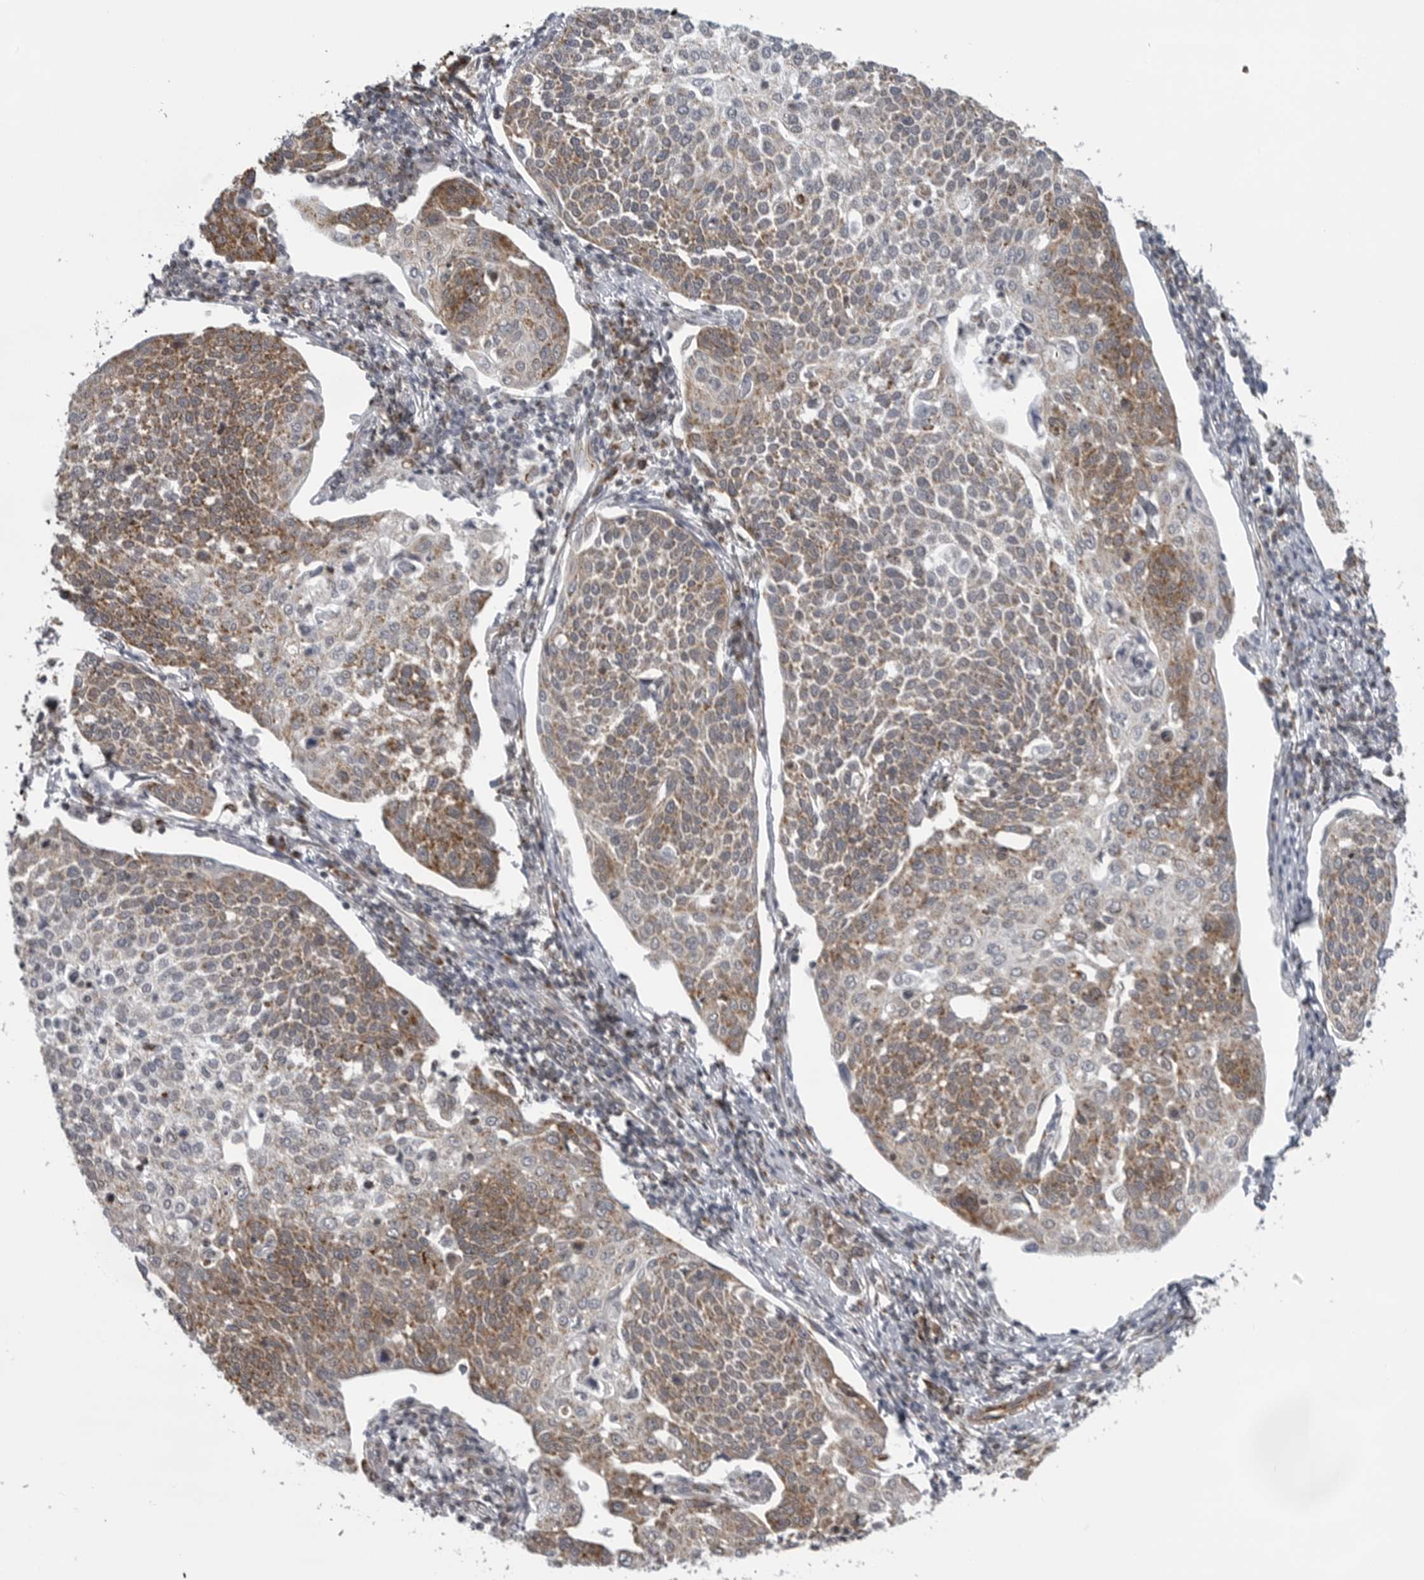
{"staining": {"intensity": "moderate", "quantity": ">75%", "location": "cytoplasmic/membranous"}, "tissue": "cervical cancer", "cell_type": "Tumor cells", "image_type": "cancer", "snomed": [{"axis": "morphology", "description": "Squamous cell carcinoma, NOS"}, {"axis": "topography", "description": "Cervix"}], "caption": "Protein staining of cervical cancer (squamous cell carcinoma) tissue reveals moderate cytoplasmic/membranous staining in approximately >75% of tumor cells. The protein of interest is stained brown, and the nuclei are stained in blue (DAB IHC with brightfield microscopy, high magnification).", "gene": "FH", "patient": {"sex": "female", "age": 34}}